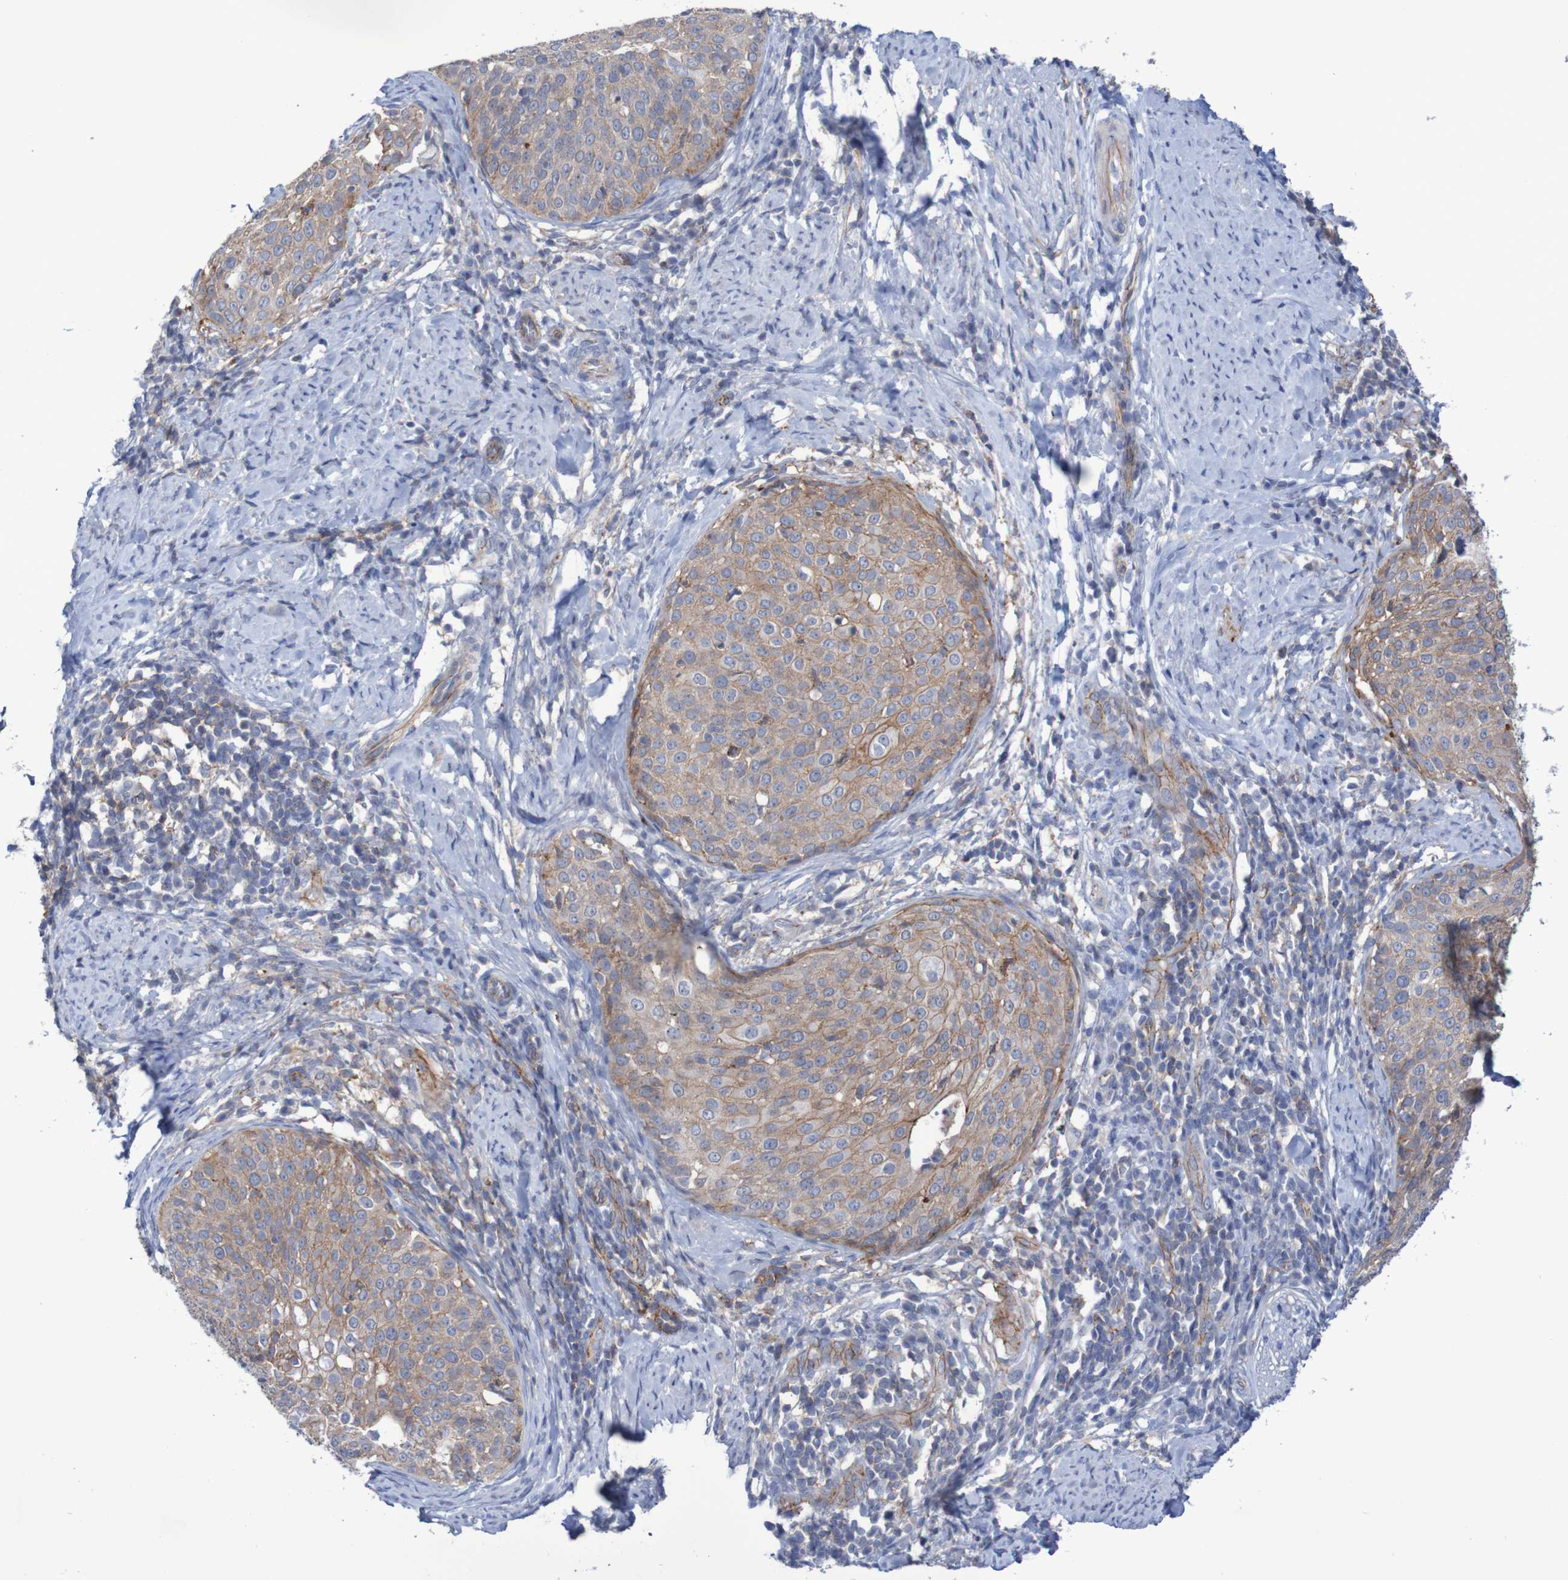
{"staining": {"intensity": "weak", "quantity": ">75%", "location": "cytoplasmic/membranous"}, "tissue": "cervical cancer", "cell_type": "Tumor cells", "image_type": "cancer", "snomed": [{"axis": "morphology", "description": "Squamous cell carcinoma, NOS"}, {"axis": "topography", "description": "Cervix"}], "caption": "Cervical squamous cell carcinoma was stained to show a protein in brown. There is low levels of weak cytoplasmic/membranous staining in about >75% of tumor cells.", "gene": "NECTIN2", "patient": {"sex": "female", "age": 51}}